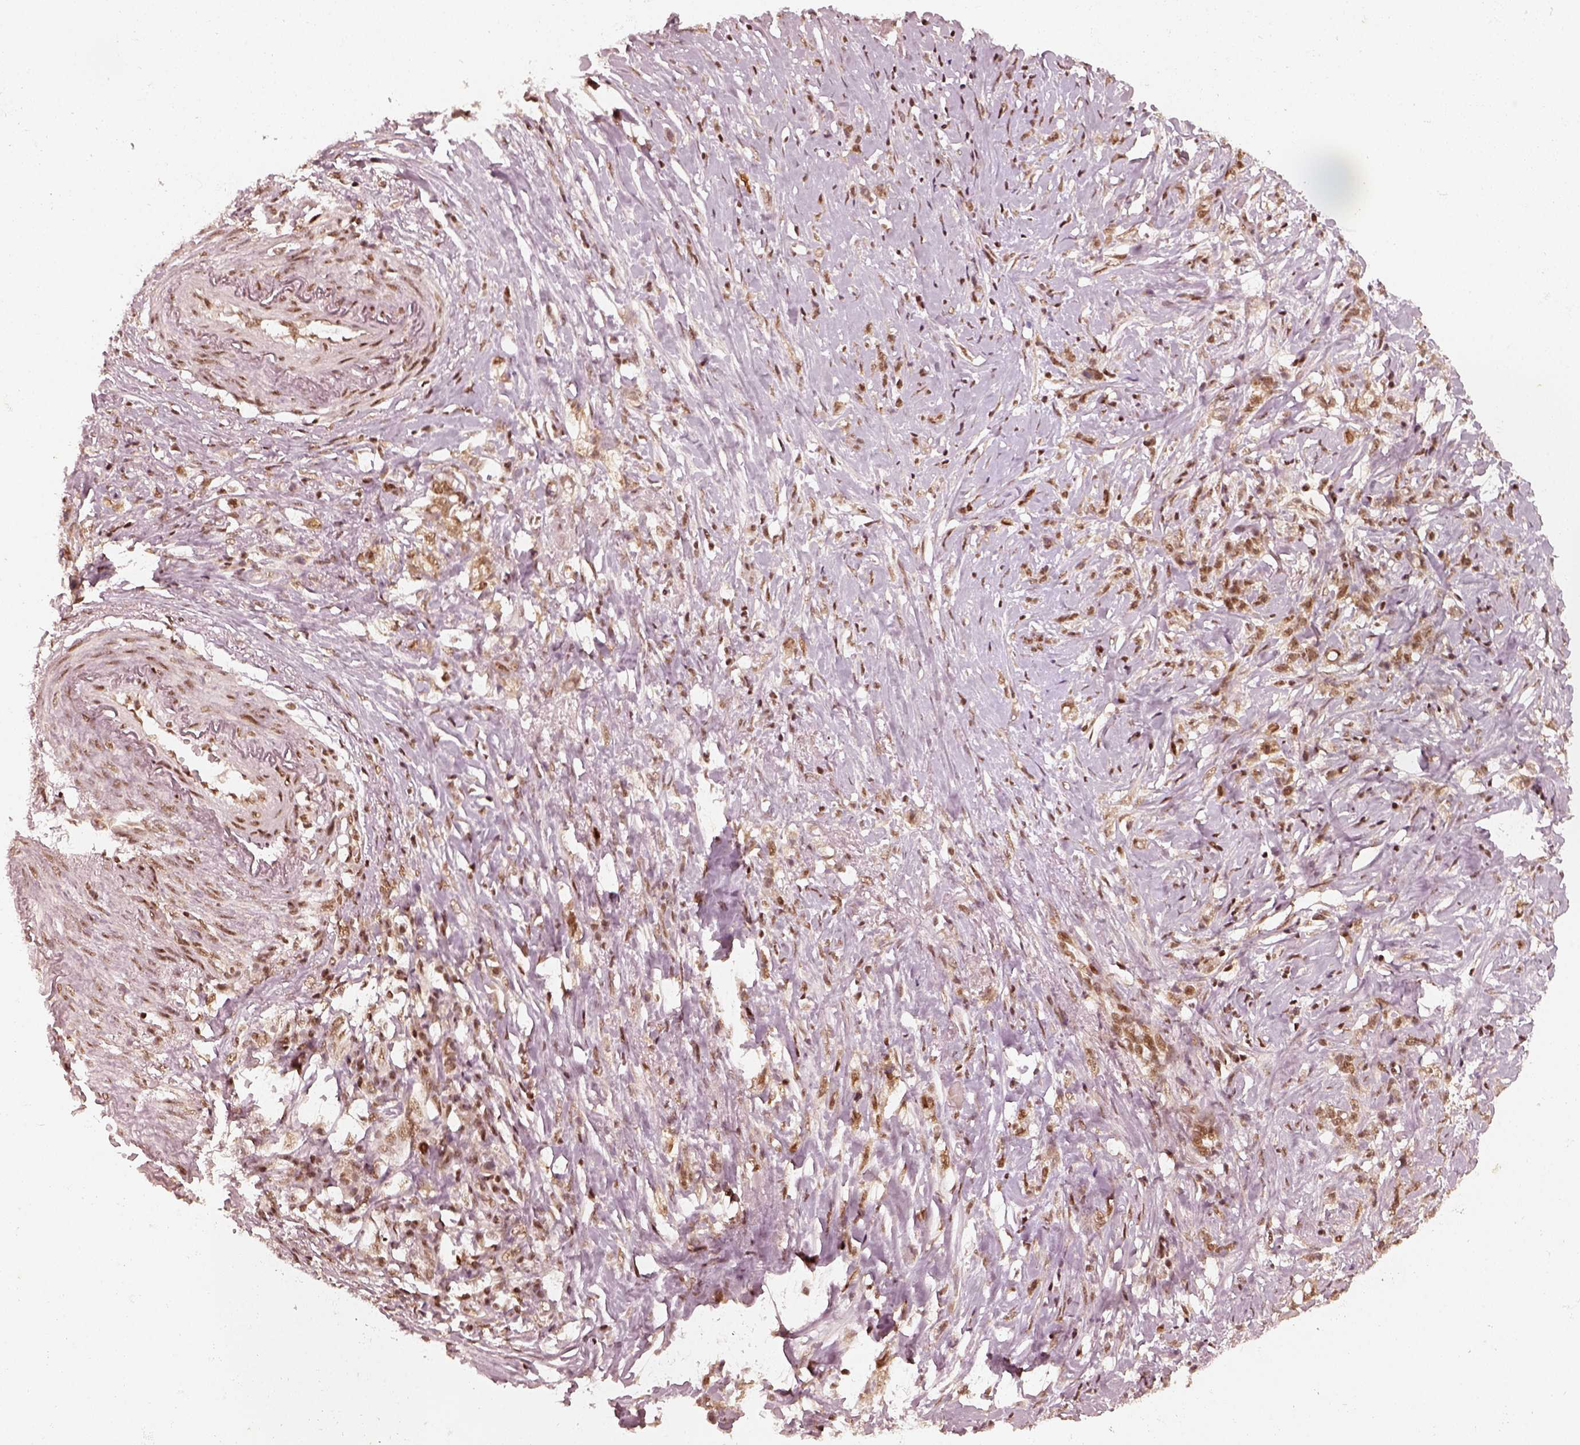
{"staining": {"intensity": "strong", "quantity": ">75%", "location": "nuclear"}, "tissue": "stomach cancer", "cell_type": "Tumor cells", "image_type": "cancer", "snomed": [{"axis": "morphology", "description": "Adenocarcinoma, NOS"}, {"axis": "topography", "description": "Stomach, lower"}], "caption": "About >75% of tumor cells in human stomach cancer exhibit strong nuclear protein positivity as visualized by brown immunohistochemical staining.", "gene": "GMEB2", "patient": {"sex": "male", "age": 88}}